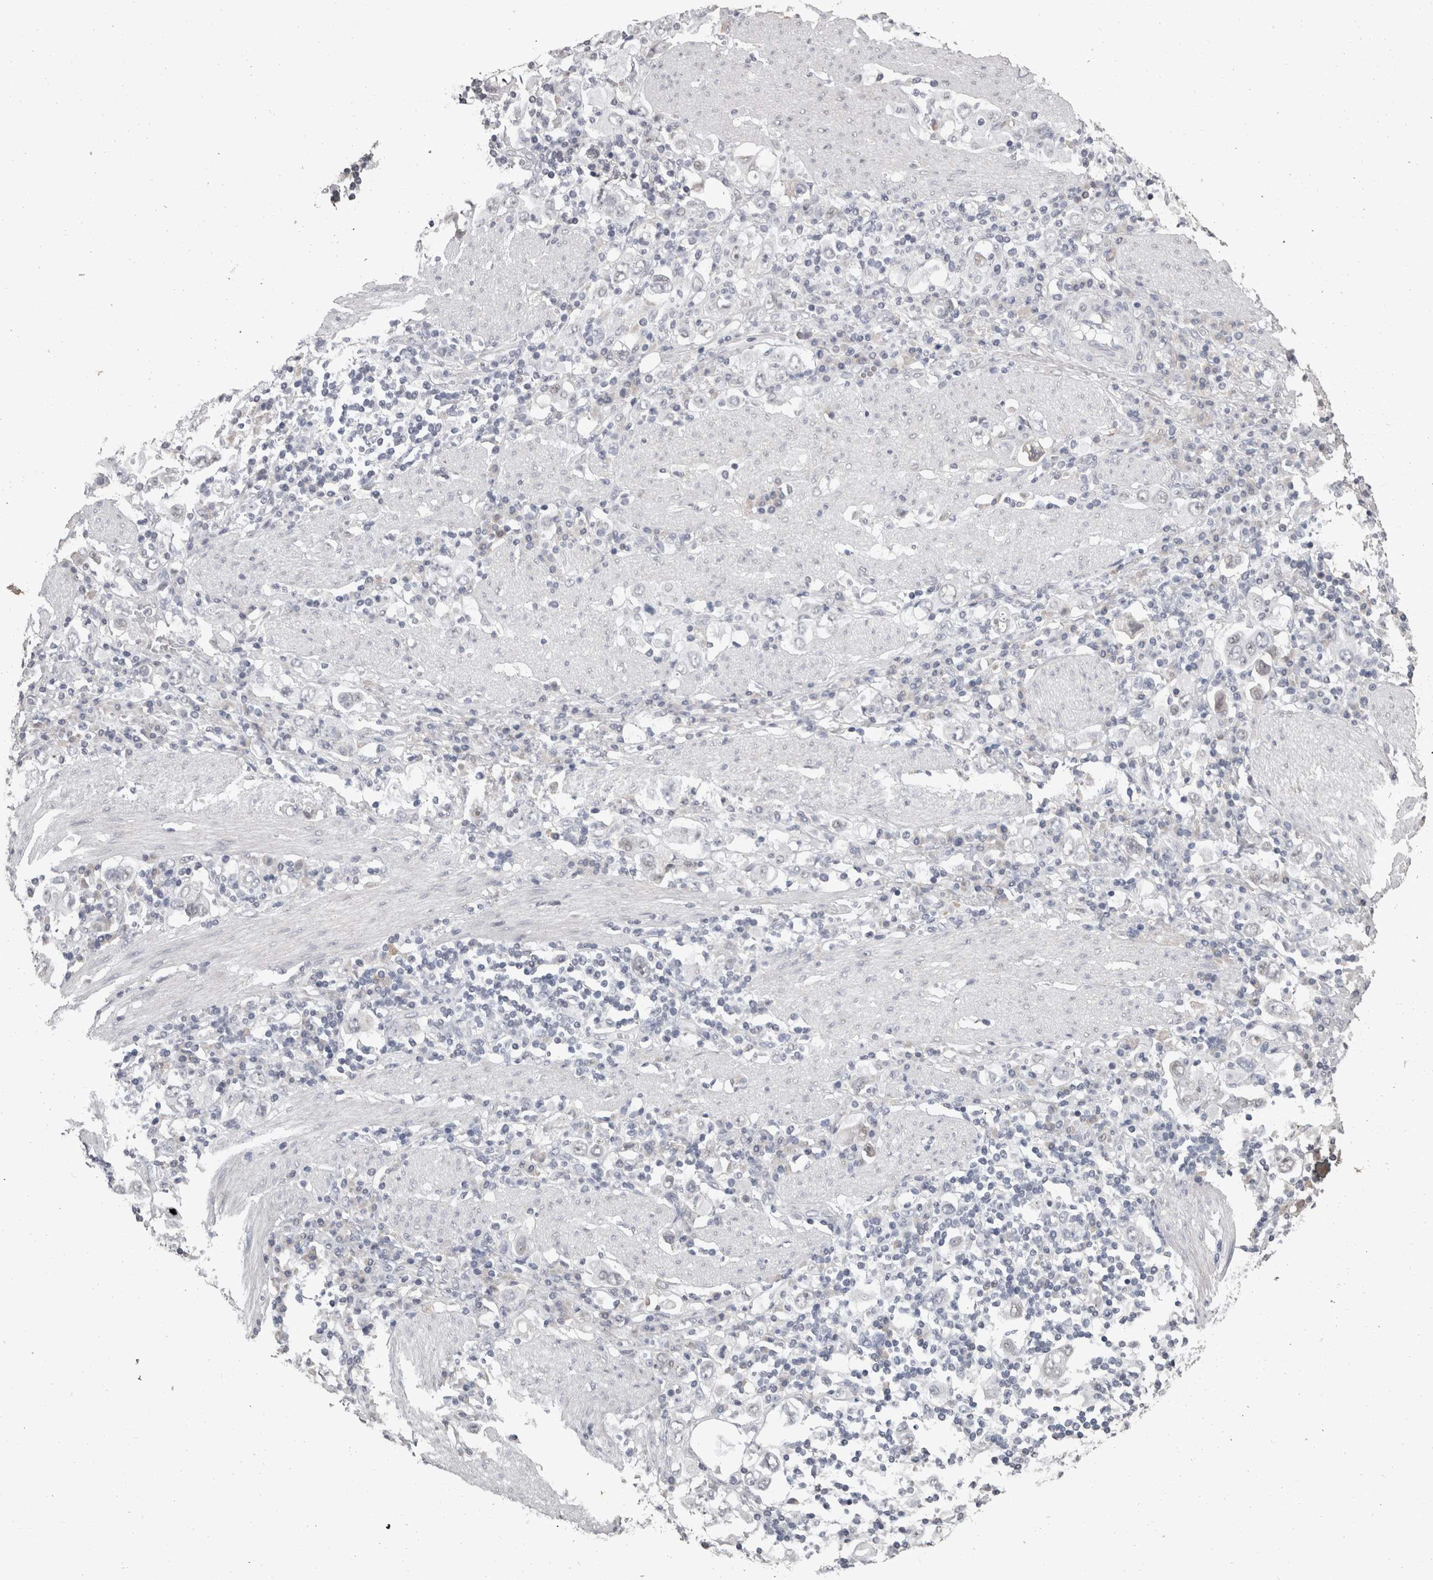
{"staining": {"intensity": "negative", "quantity": "none", "location": "none"}, "tissue": "stomach cancer", "cell_type": "Tumor cells", "image_type": "cancer", "snomed": [{"axis": "morphology", "description": "Adenocarcinoma, NOS"}, {"axis": "topography", "description": "Stomach, upper"}], "caption": "High power microscopy histopathology image of an immunohistochemistry (IHC) photomicrograph of stomach adenocarcinoma, revealing no significant staining in tumor cells.", "gene": "DDX17", "patient": {"sex": "male", "age": 62}}